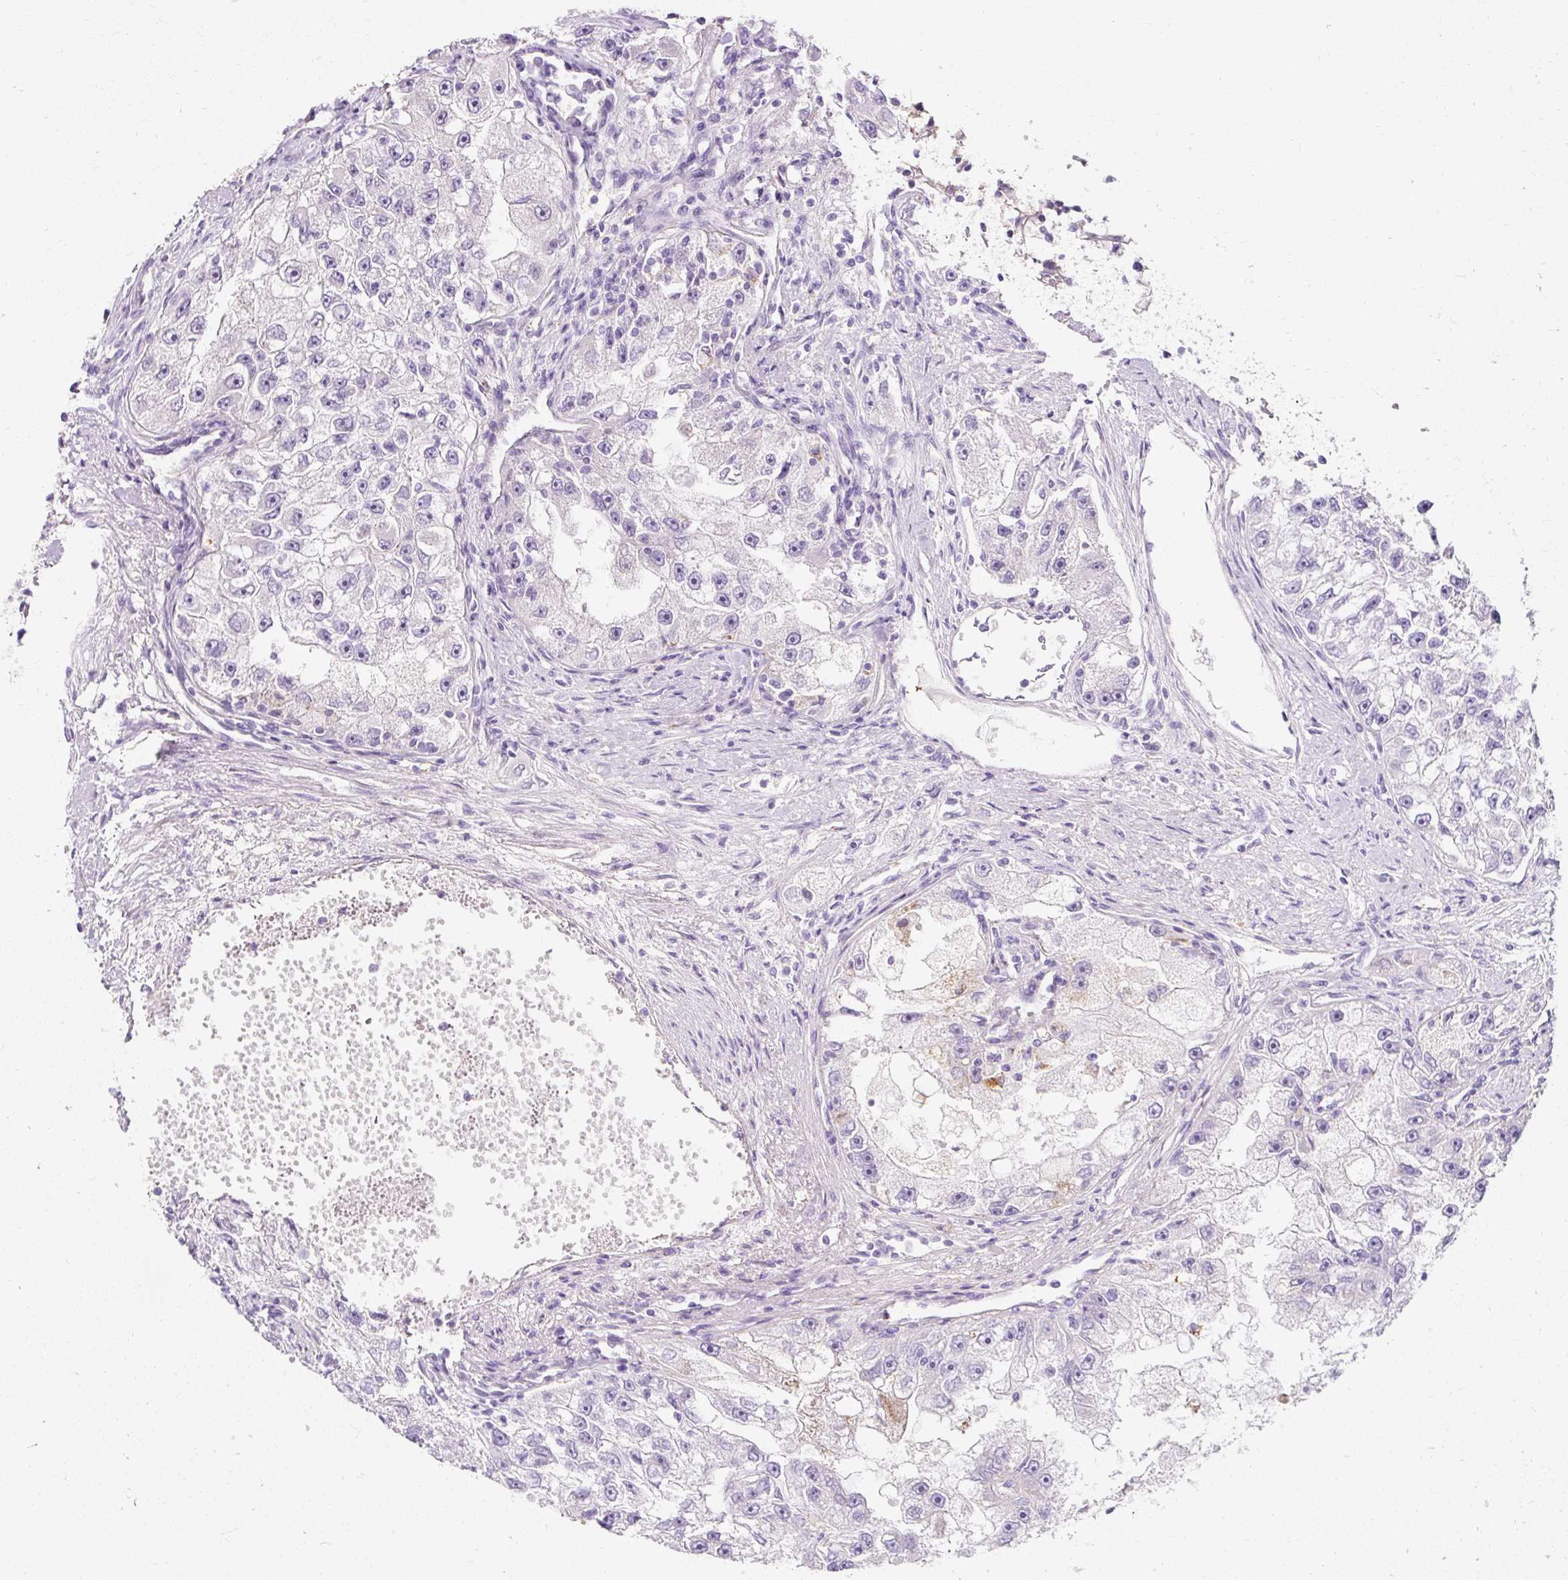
{"staining": {"intensity": "negative", "quantity": "none", "location": "none"}, "tissue": "renal cancer", "cell_type": "Tumor cells", "image_type": "cancer", "snomed": [{"axis": "morphology", "description": "Adenocarcinoma, NOS"}, {"axis": "topography", "description": "Kidney"}], "caption": "Photomicrograph shows no protein staining in tumor cells of renal cancer (adenocarcinoma) tissue.", "gene": "CLDN25", "patient": {"sex": "male", "age": 63}}